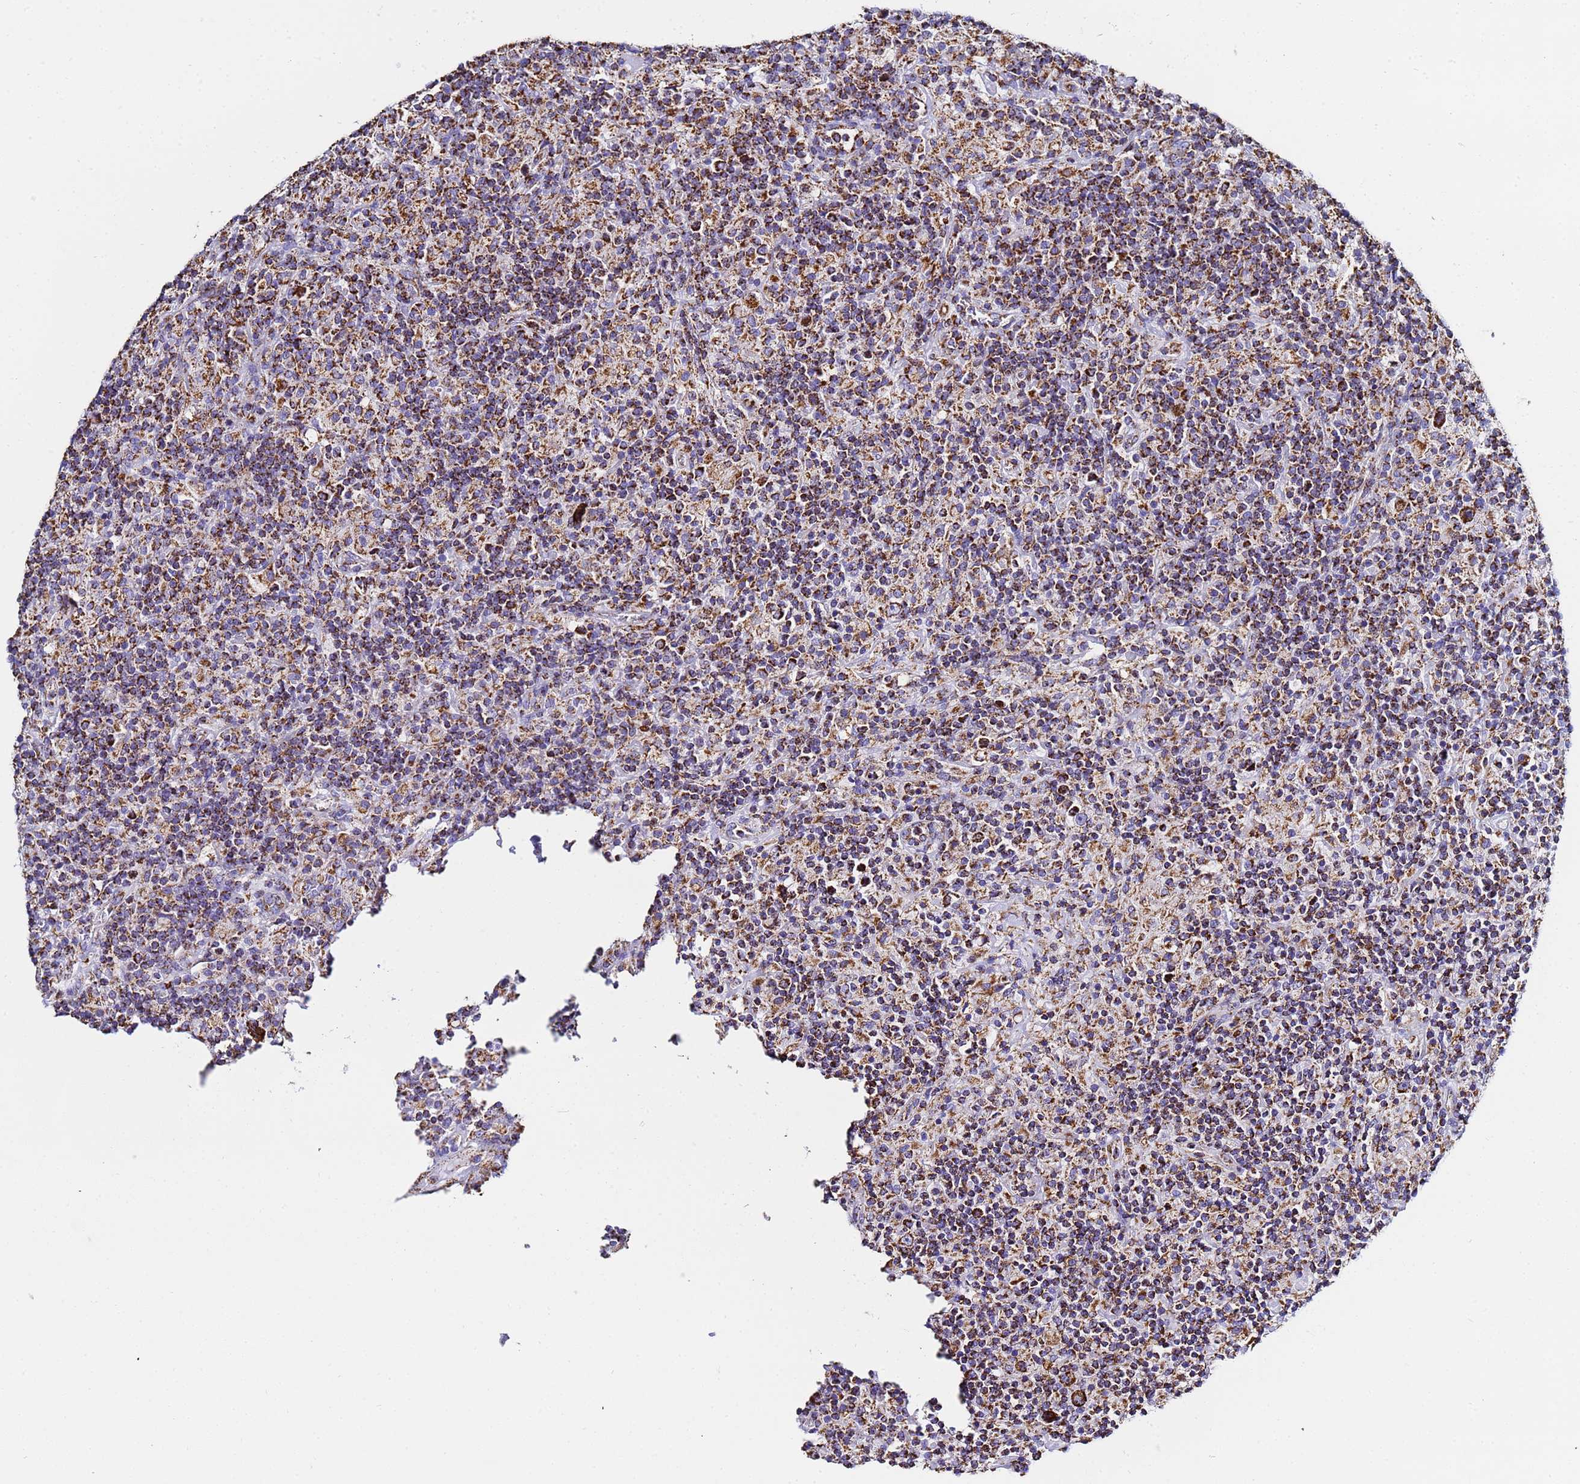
{"staining": {"intensity": "strong", "quantity": ">75%", "location": "cytoplasmic/membranous"}, "tissue": "lymphoma", "cell_type": "Tumor cells", "image_type": "cancer", "snomed": [{"axis": "morphology", "description": "Hodgkin's disease, NOS"}, {"axis": "topography", "description": "Lymph node"}], "caption": "Hodgkin's disease stained with a brown dye demonstrates strong cytoplasmic/membranous positive expression in approximately >75% of tumor cells.", "gene": "PHB2", "patient": {"sex": "male", "age": 70}}